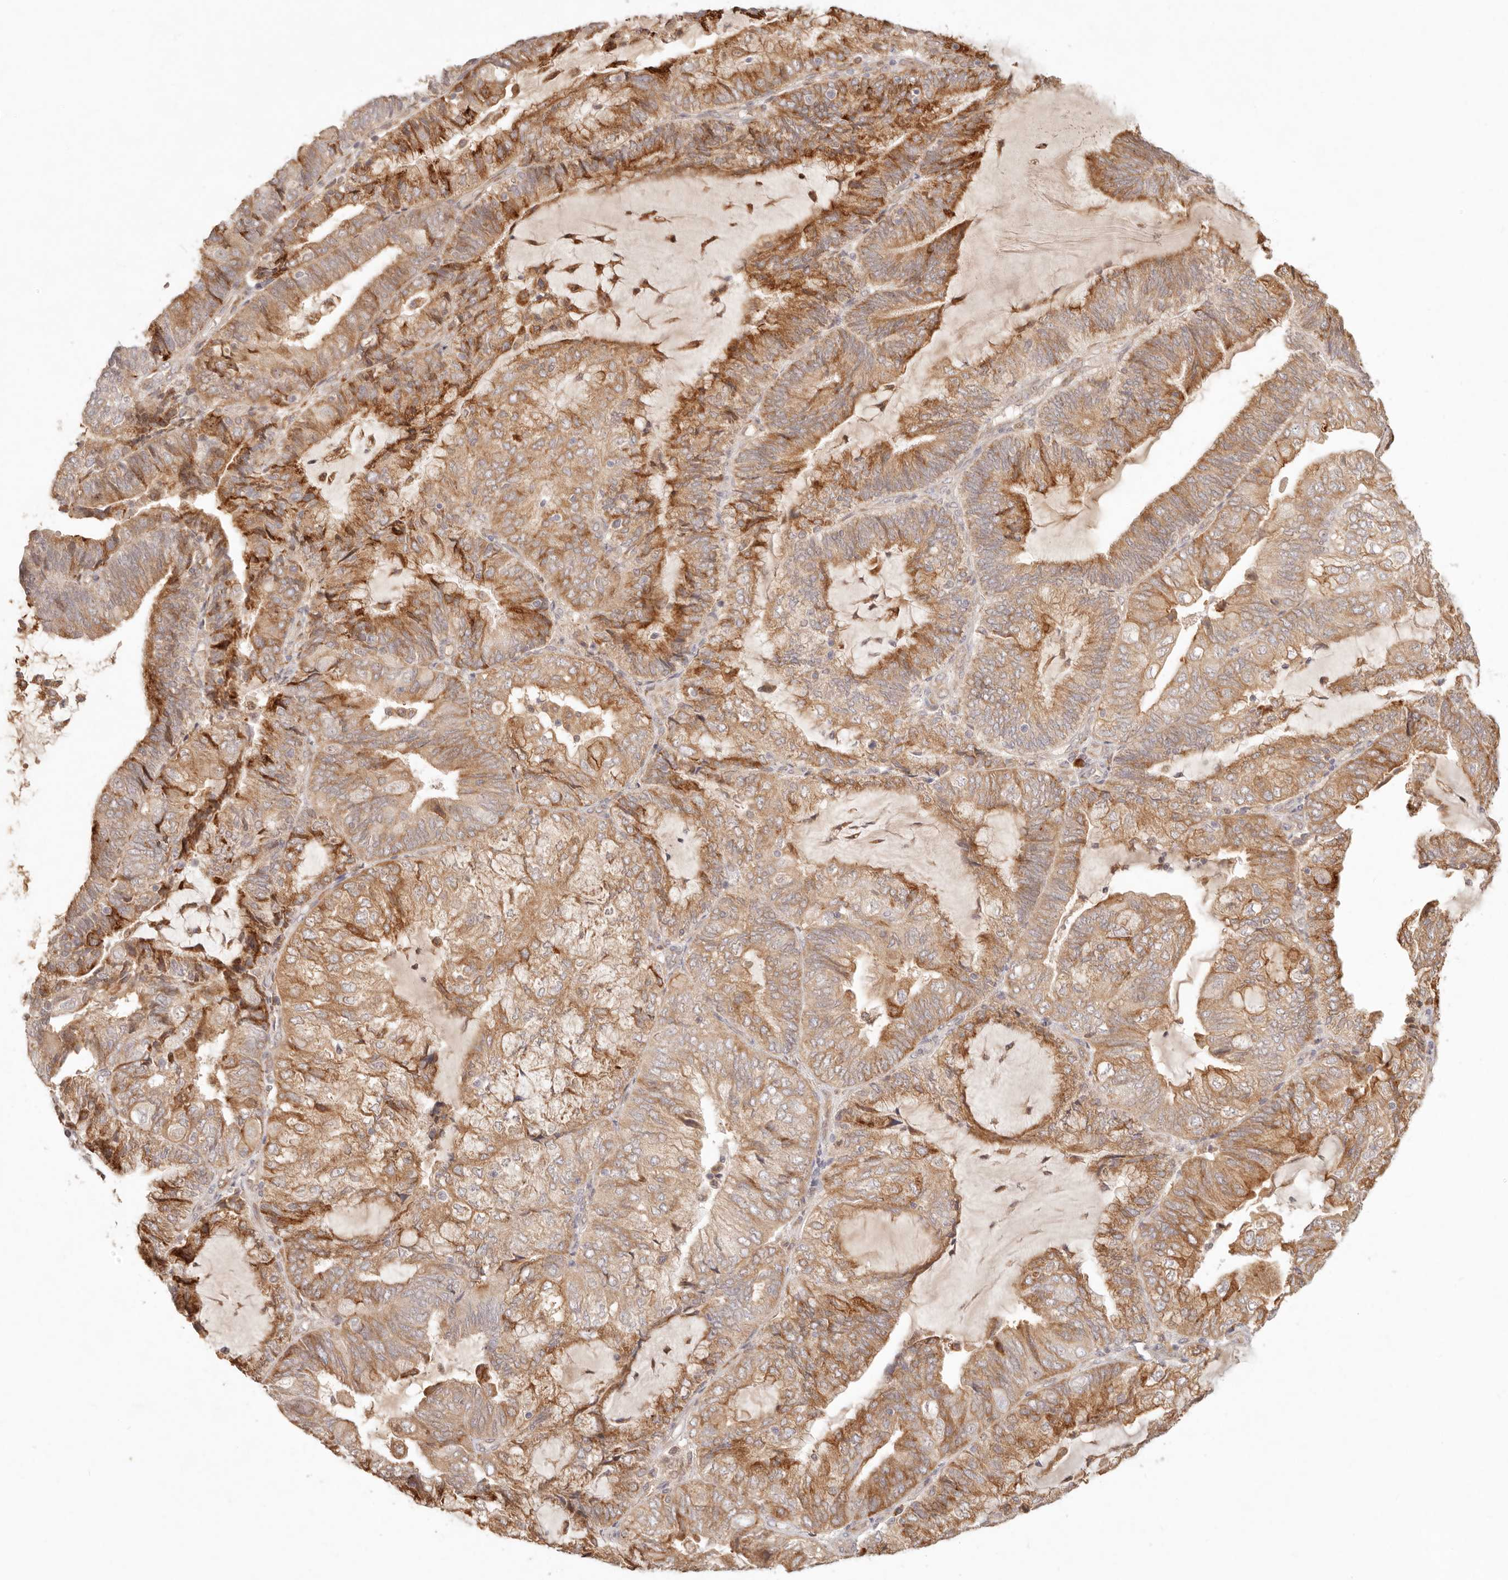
{"staining": {"intensity": "strong", "quantity": ">75%", "location": "cytoplasmic/membranous"}, "tissue": "endometrial cancer", "cell_type": "Tumor cells", "image_type": "cancer", "snomed": [{"axis": "morphology", "description": "Adenocarcinoma, NOS"}, {"axis": "topography", "description": "Endometrium"}], "caption": "Immunohistochemistry staining of endometrial cancer (adenocarcinoma), which exhibits high levels of strong cytoplasmic/membranous staining in approximately >75% of tumor cells indicating strong cytoplasmic/membranous protein expression. The staining was performed using DAB (3,3'-diaminobenzidine) (brown) for protein detection and nuclei were counterstained in hematoxylin (blue).", "gene": "C1orf127", "patient": {"sex": "female", "age": 81}}